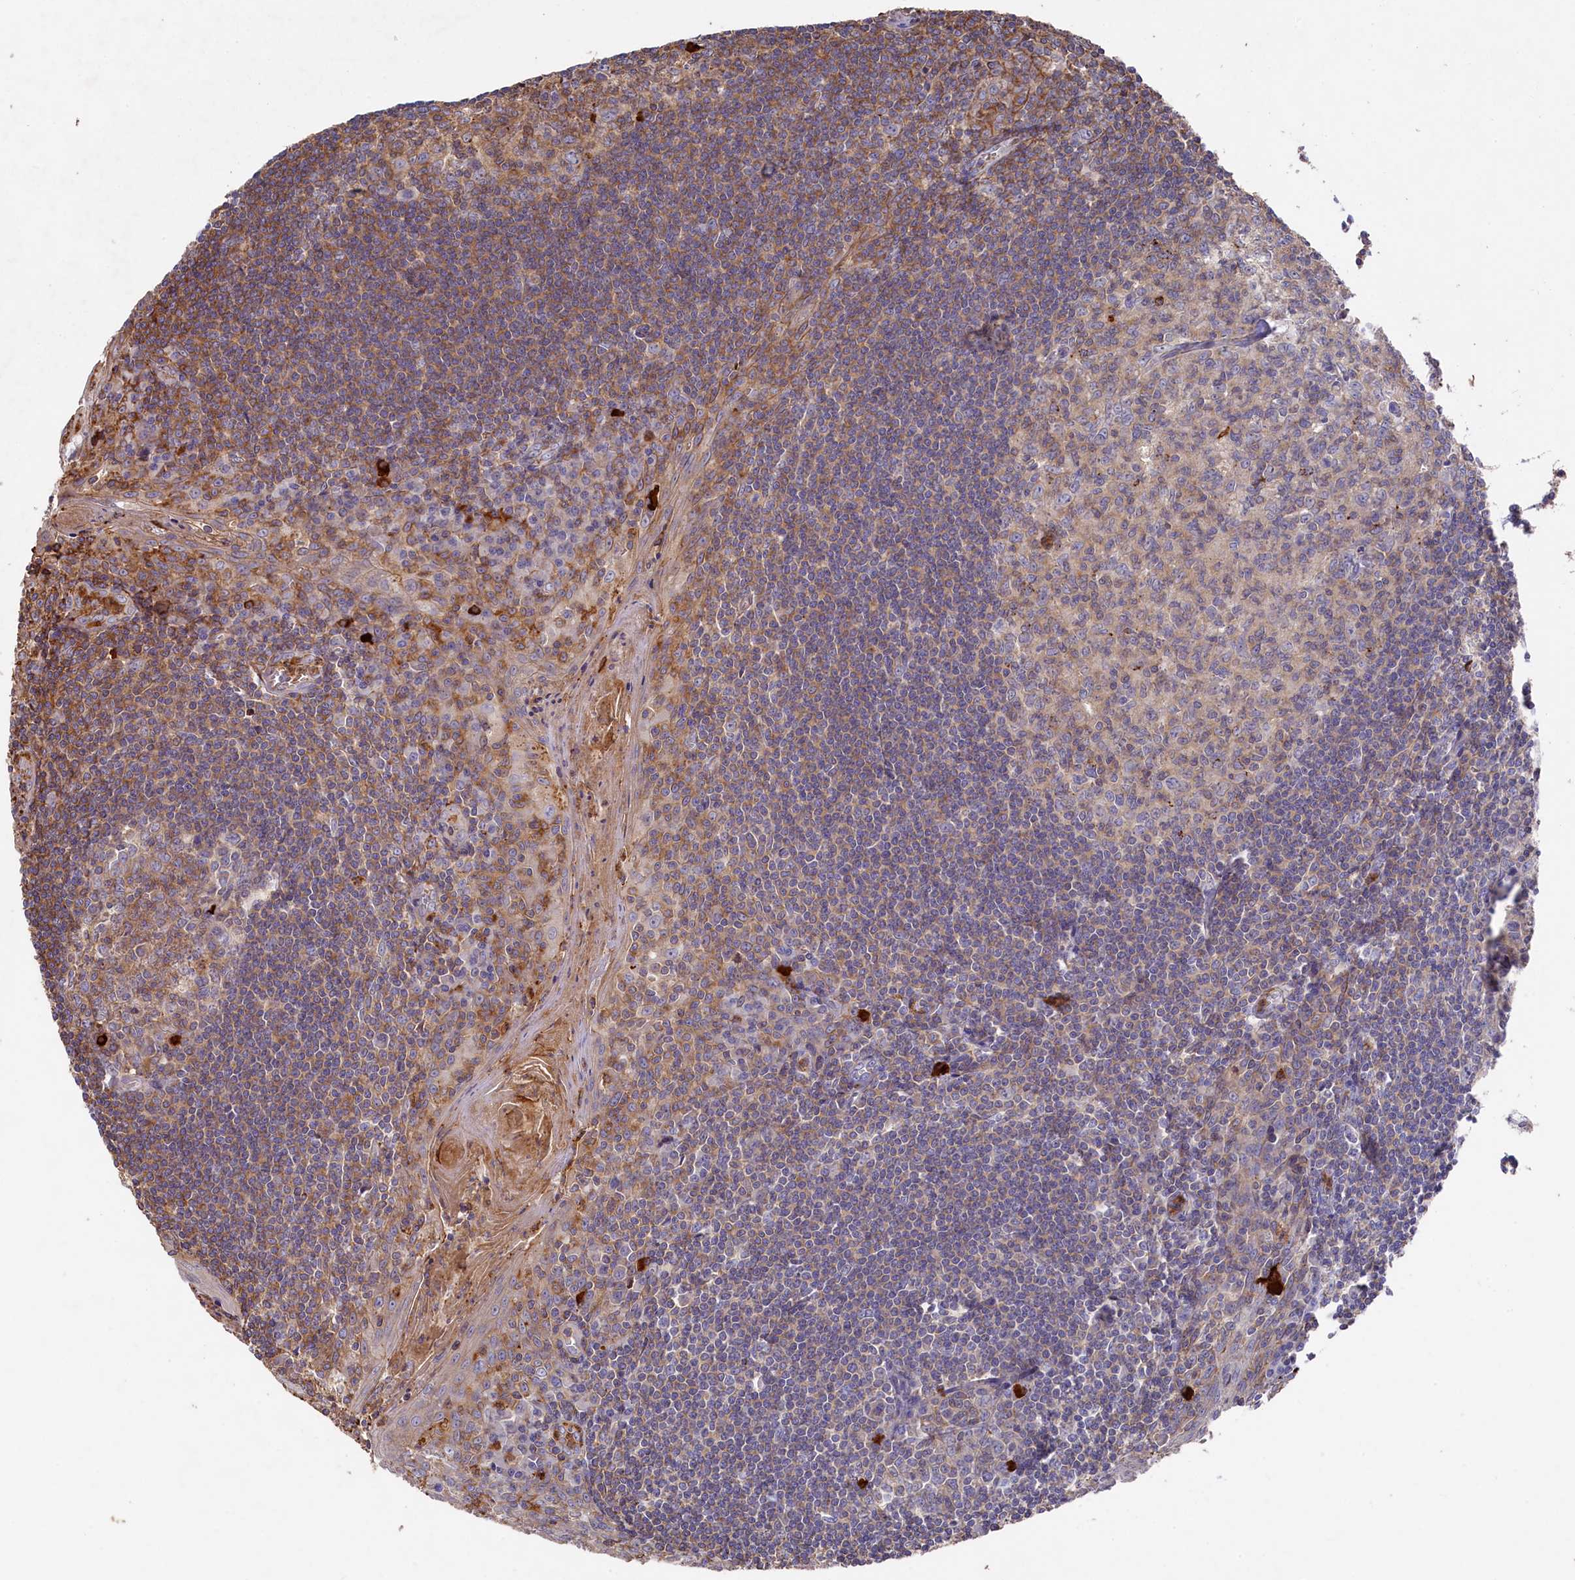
{"staining": {"intensity": "negative", "quantity": "none", "location": "none"}, "tissue": "tonsil", "cell_type": "Germinal center cells", "image_type": "normal", "snomed": [{"axis": "morphology", "description": "Normal tissue, NOS"}, {"axis": "topography", "description": "Tonsil"}], "caption": "There is no significant positivity in germinal center cells of tonsil. Brightfield microscopy of IHC stained with DAB (3,3'-diaminobenzidine) (brown) and hematoxylin (blue), captured at high magnification.", "gene": "RAPSN", "patient": {"sex": "male", "age": 27}}